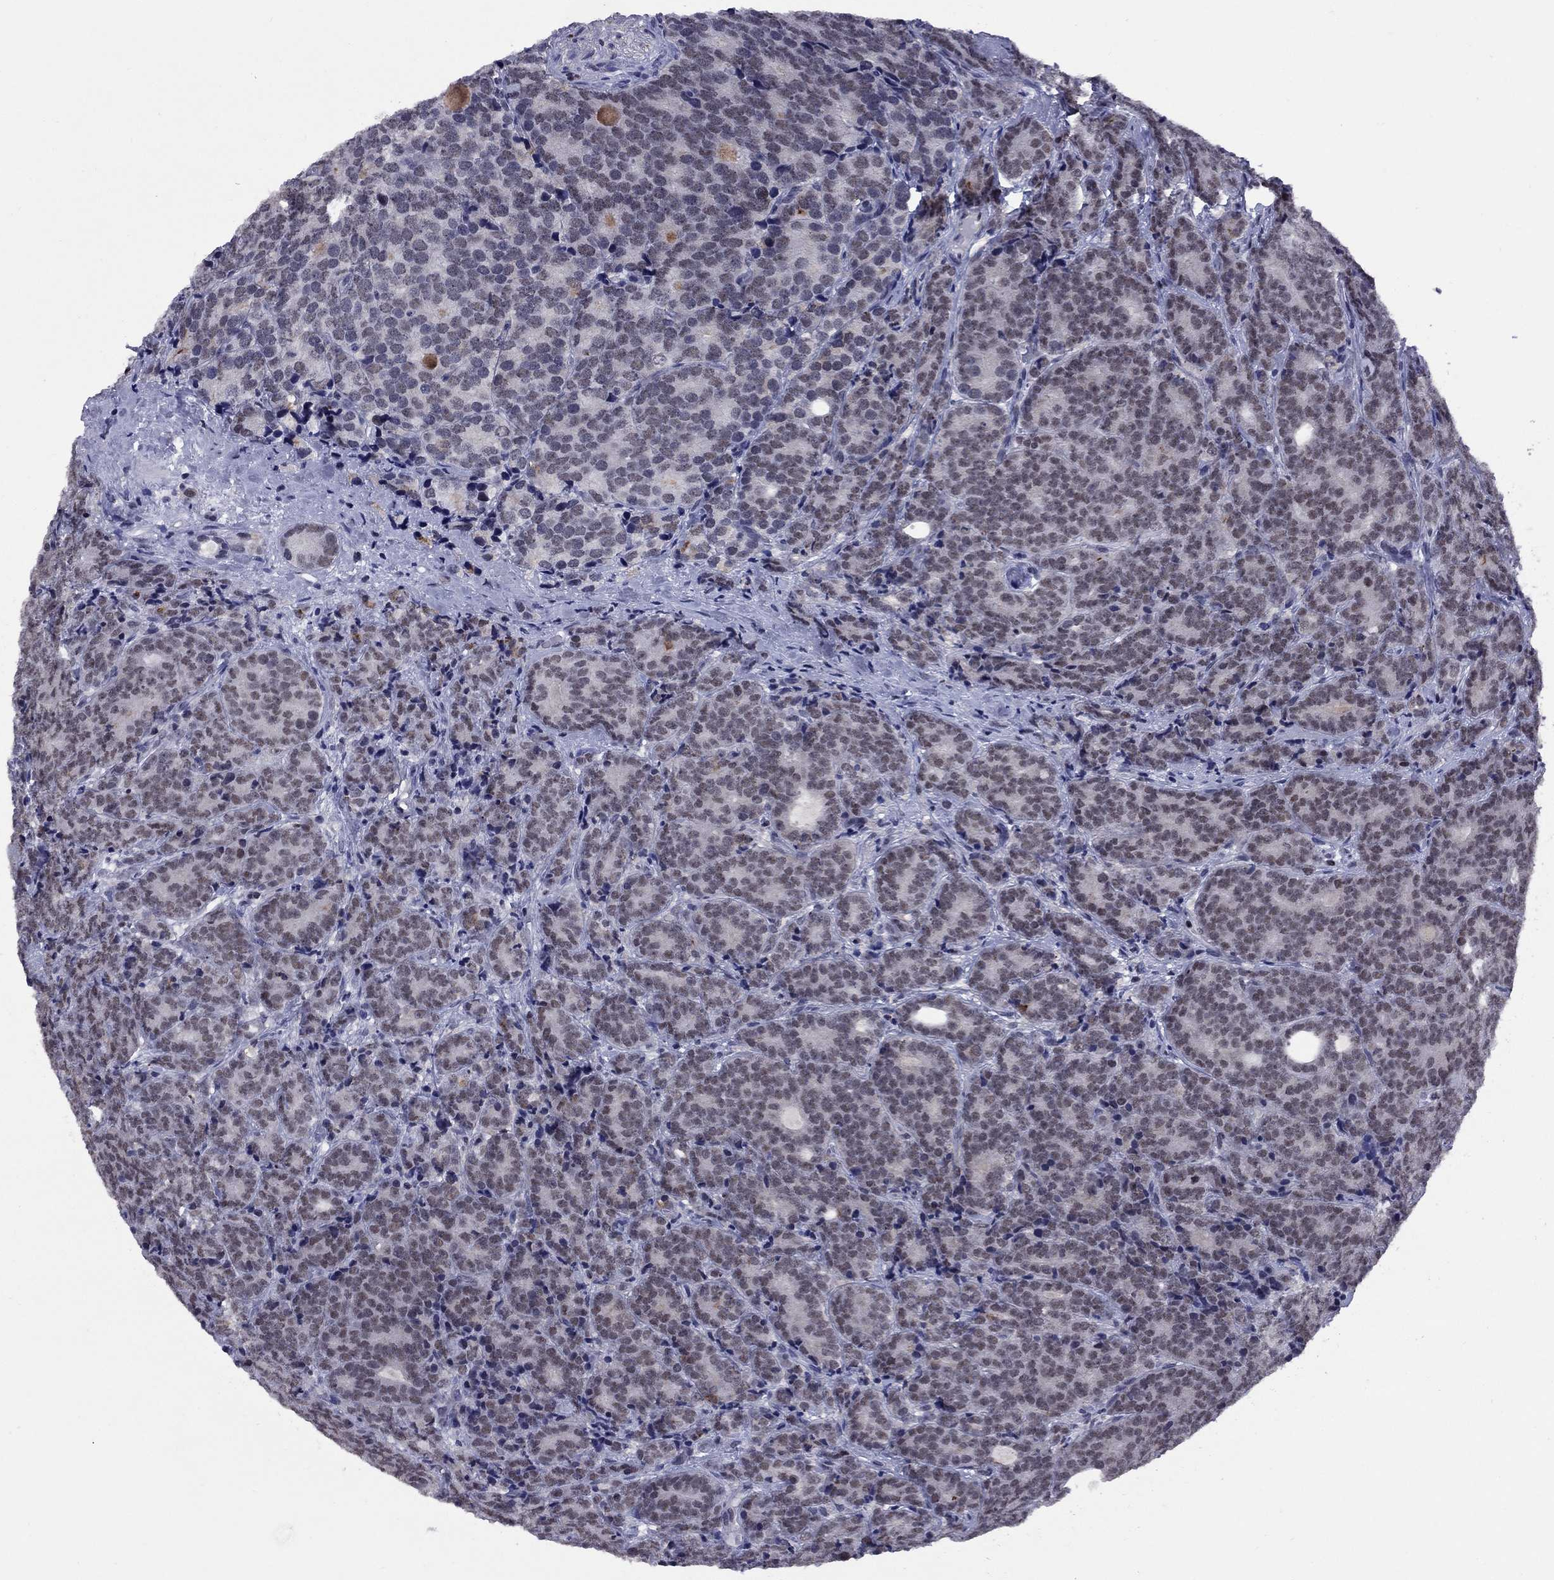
{"staining": {"intensity": "weak", "quantity": "<25%", "location": "nuclear"}, "tissue": "prostate cancer", "cell_type": "Tumor cells", "image_type": "cancer", "snomed": [{"axis": "morphology", "description": "Adenocarcinoma, NOS"}, {"axis": "topography", "description": "Prostate"}], "caption": "Human adenocarcinoma (prostate) stained for a protein using immunohistochemistry (IHC) shows no staining in tumor cells.", "gene": "TAF9", "patient": {"sex": "male", "age": 71}}